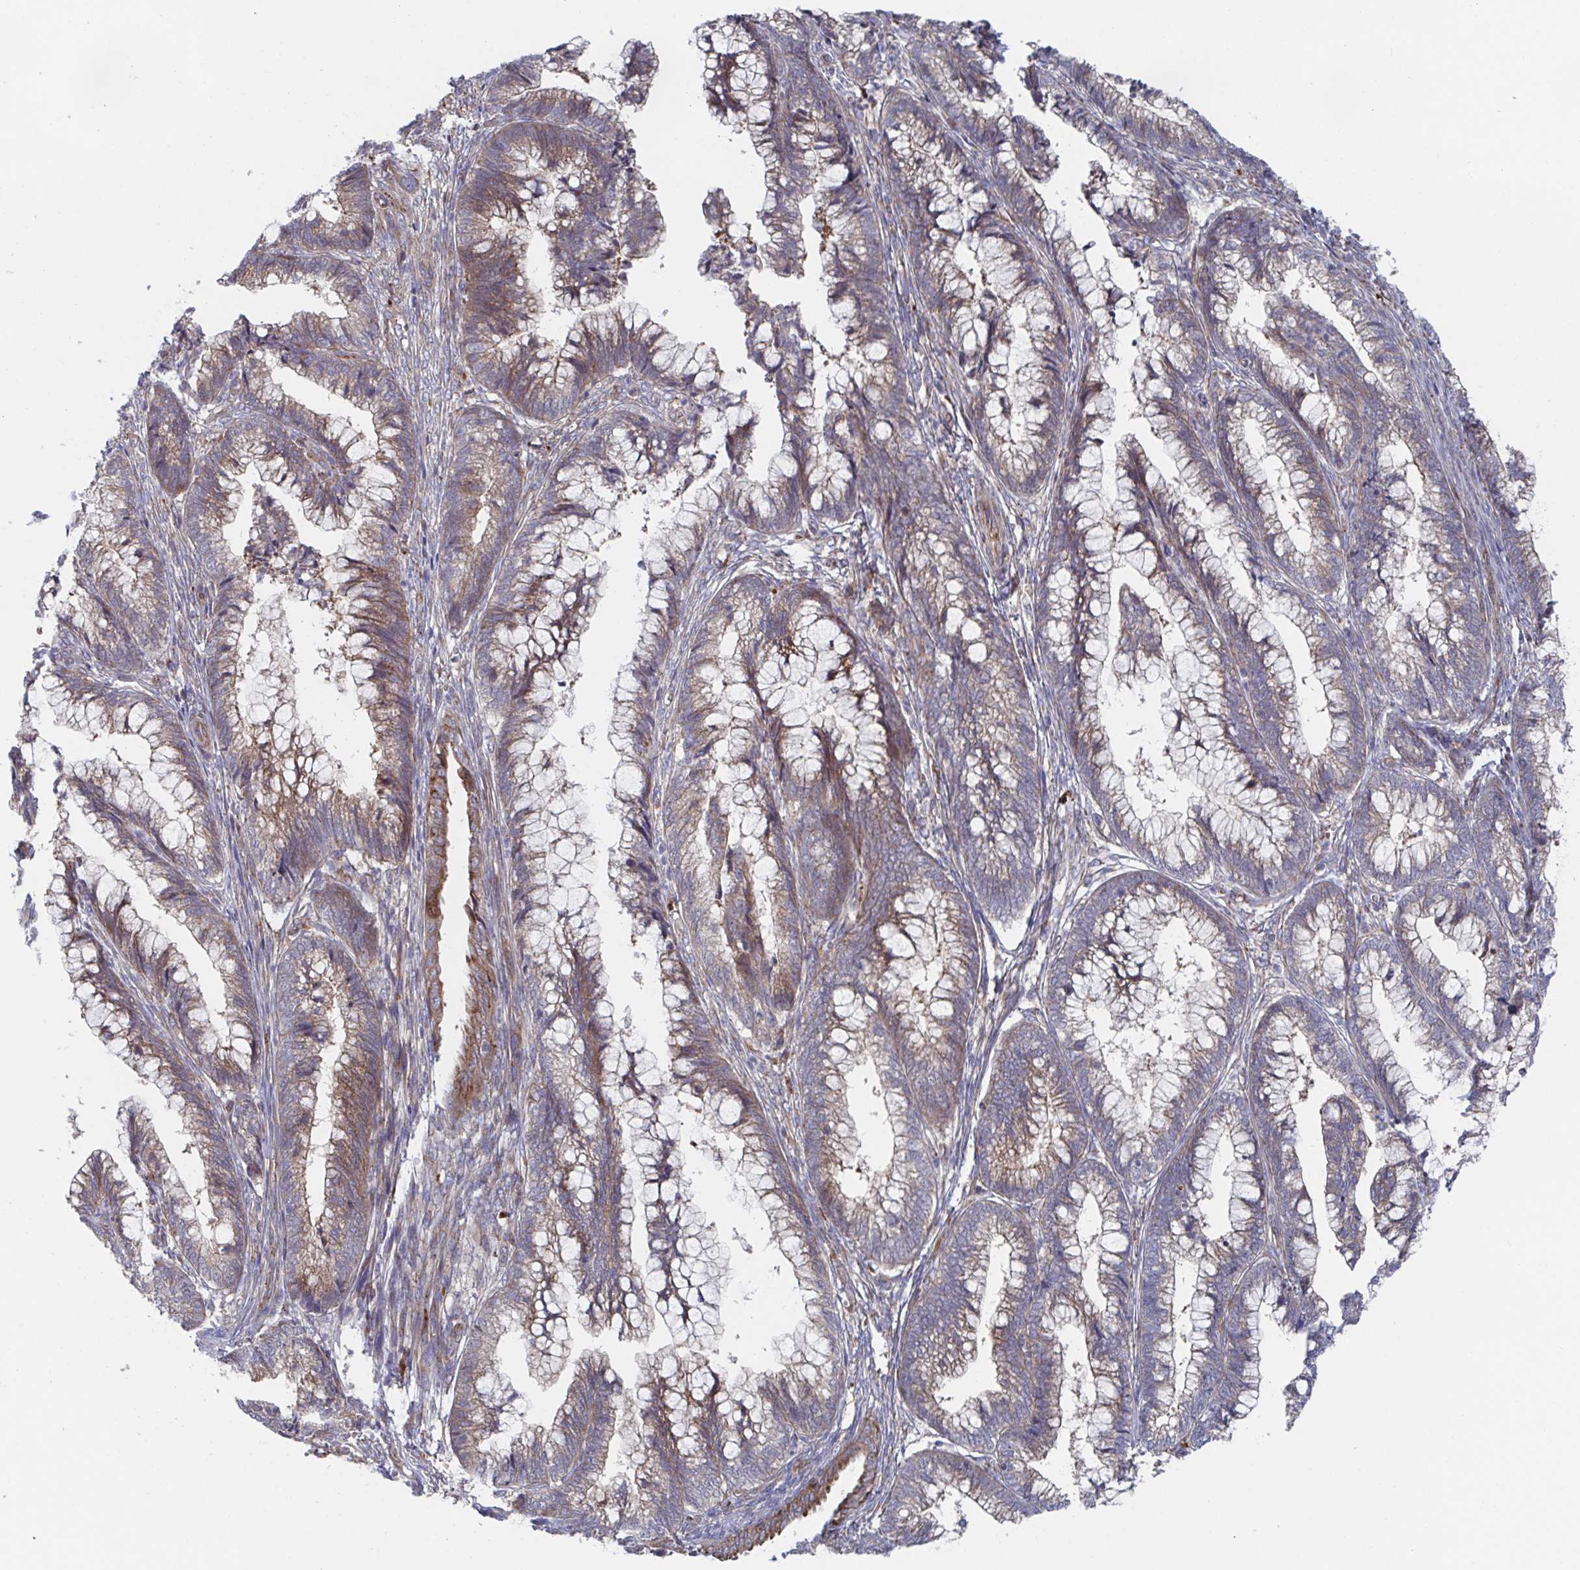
{"staining": {"intensity": "moderate", "quantity": "25%-75%", "location": "cytoplasmic/membranous"}, "tissue": "cervical cancer", "cell_type": "Tumor cells", "image_type": "cancer", "snomed": [{"axis": "morphology", "description": "Adenocarcinoma, NOS"}, {"axis": "topography", "description": "Cervix"}], "caption": "IHC histopathology image of neoplastic tissue: cervical cancer (adenocarcinoma) stained using immunohistochemistry reveals medium levels of moderate protein expression localized specifically in the cytoplasmic/membranous of tumor cells, appearing as a cytoplasmic/membranous brown color.", "gene": "FJX1", "patient": {"sex": "female", "age": 44}}